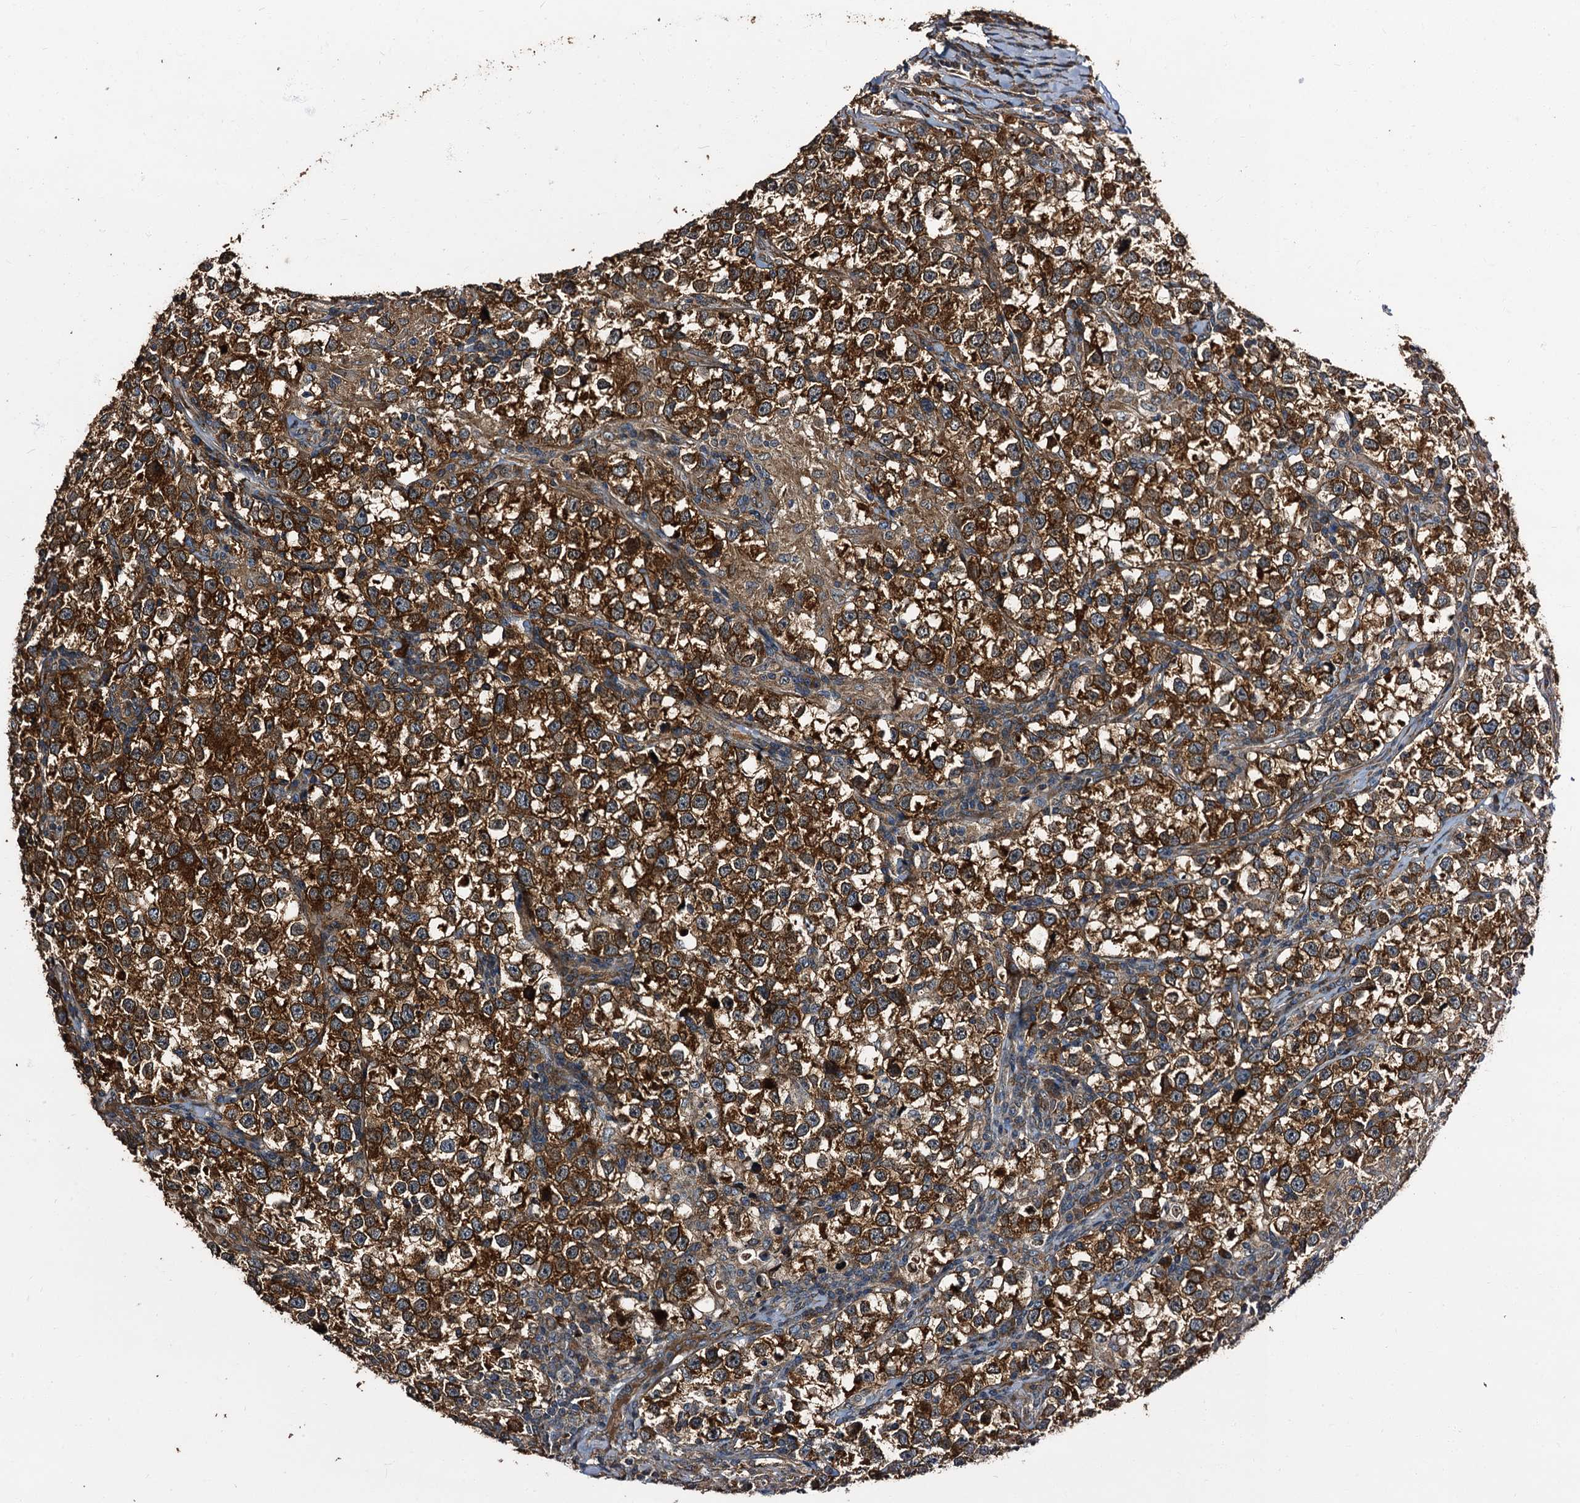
{"staining": {"intensity": "strong", "quantity": ">75%", "location": "cytoplasmic/membranous"}, "tissue": "testis cancer", "cell_type": "Tumor cells", "image_type": "cancer", "snomed": [{"axis": "morphology", "description": "Normal tissue, NOS"}, {"axis": "morphology", "description": "Seminoma, NOS"}, {"axis": "topography", "description": "Testis"}], "caption": "Protein positivity by IHC displays strong cytoplasmic/membranous staining in approximately >75% of tumor cells in testis seminoma.", "gene": "PEX5", "patient": {"sex": "male", "age": 43}}